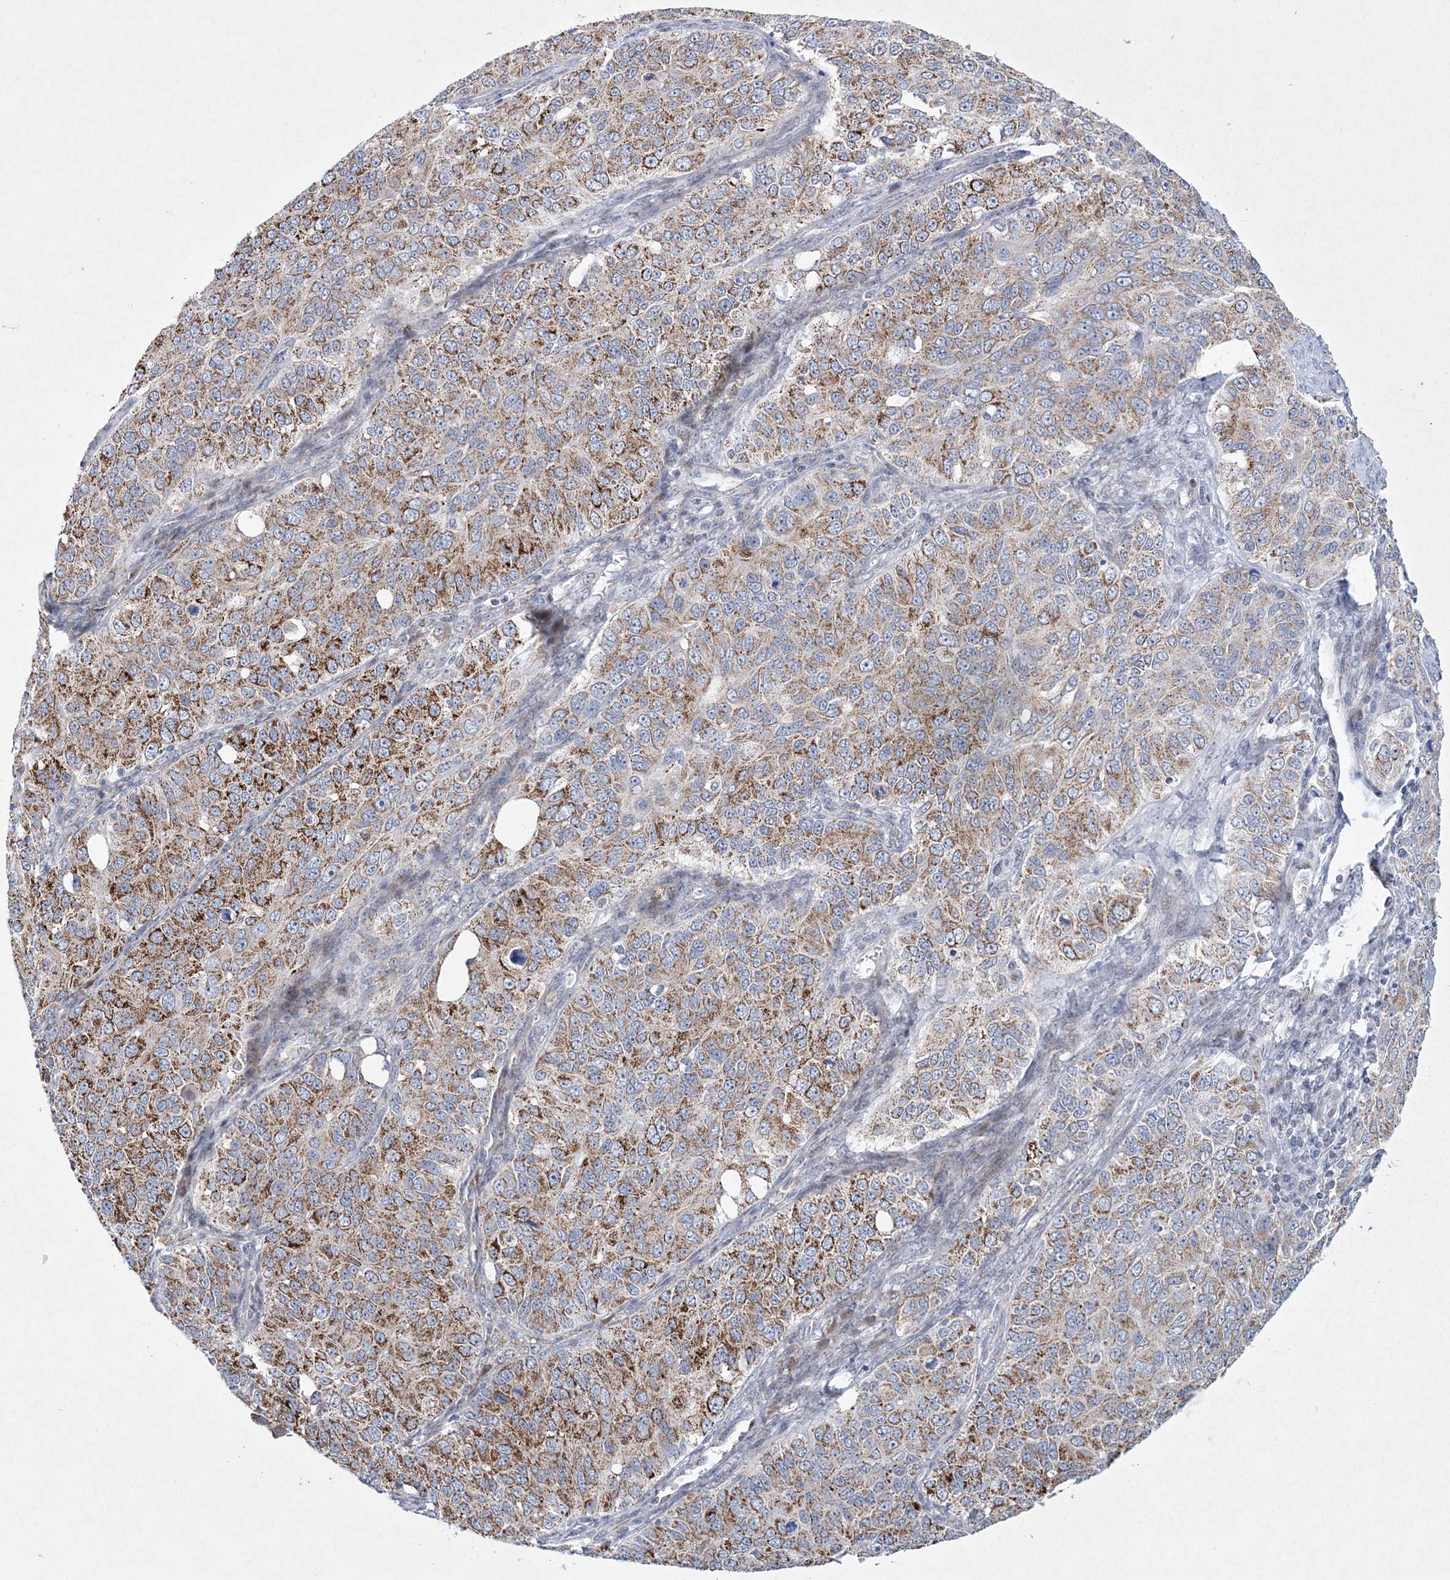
{"staining": {"intensity": "strong", "quantity": ">75%", "location": "cytoplasmic/membranous"}, "tissue": "ovarian cancer", "cell_type": "Tumor cells", "image_type": "cancer", "snomed": [{"axis": "morphology", "description": "Carcinoma, endometroid"}, {"axis": "topography", "description": "Ovary"}], "caption": "Ovarian endometroid carcinoma stained with a protein marker reveals strong staining in tumor cells.", "gene": "CES4A", "patient": {"sex": "female", "age": 51}}